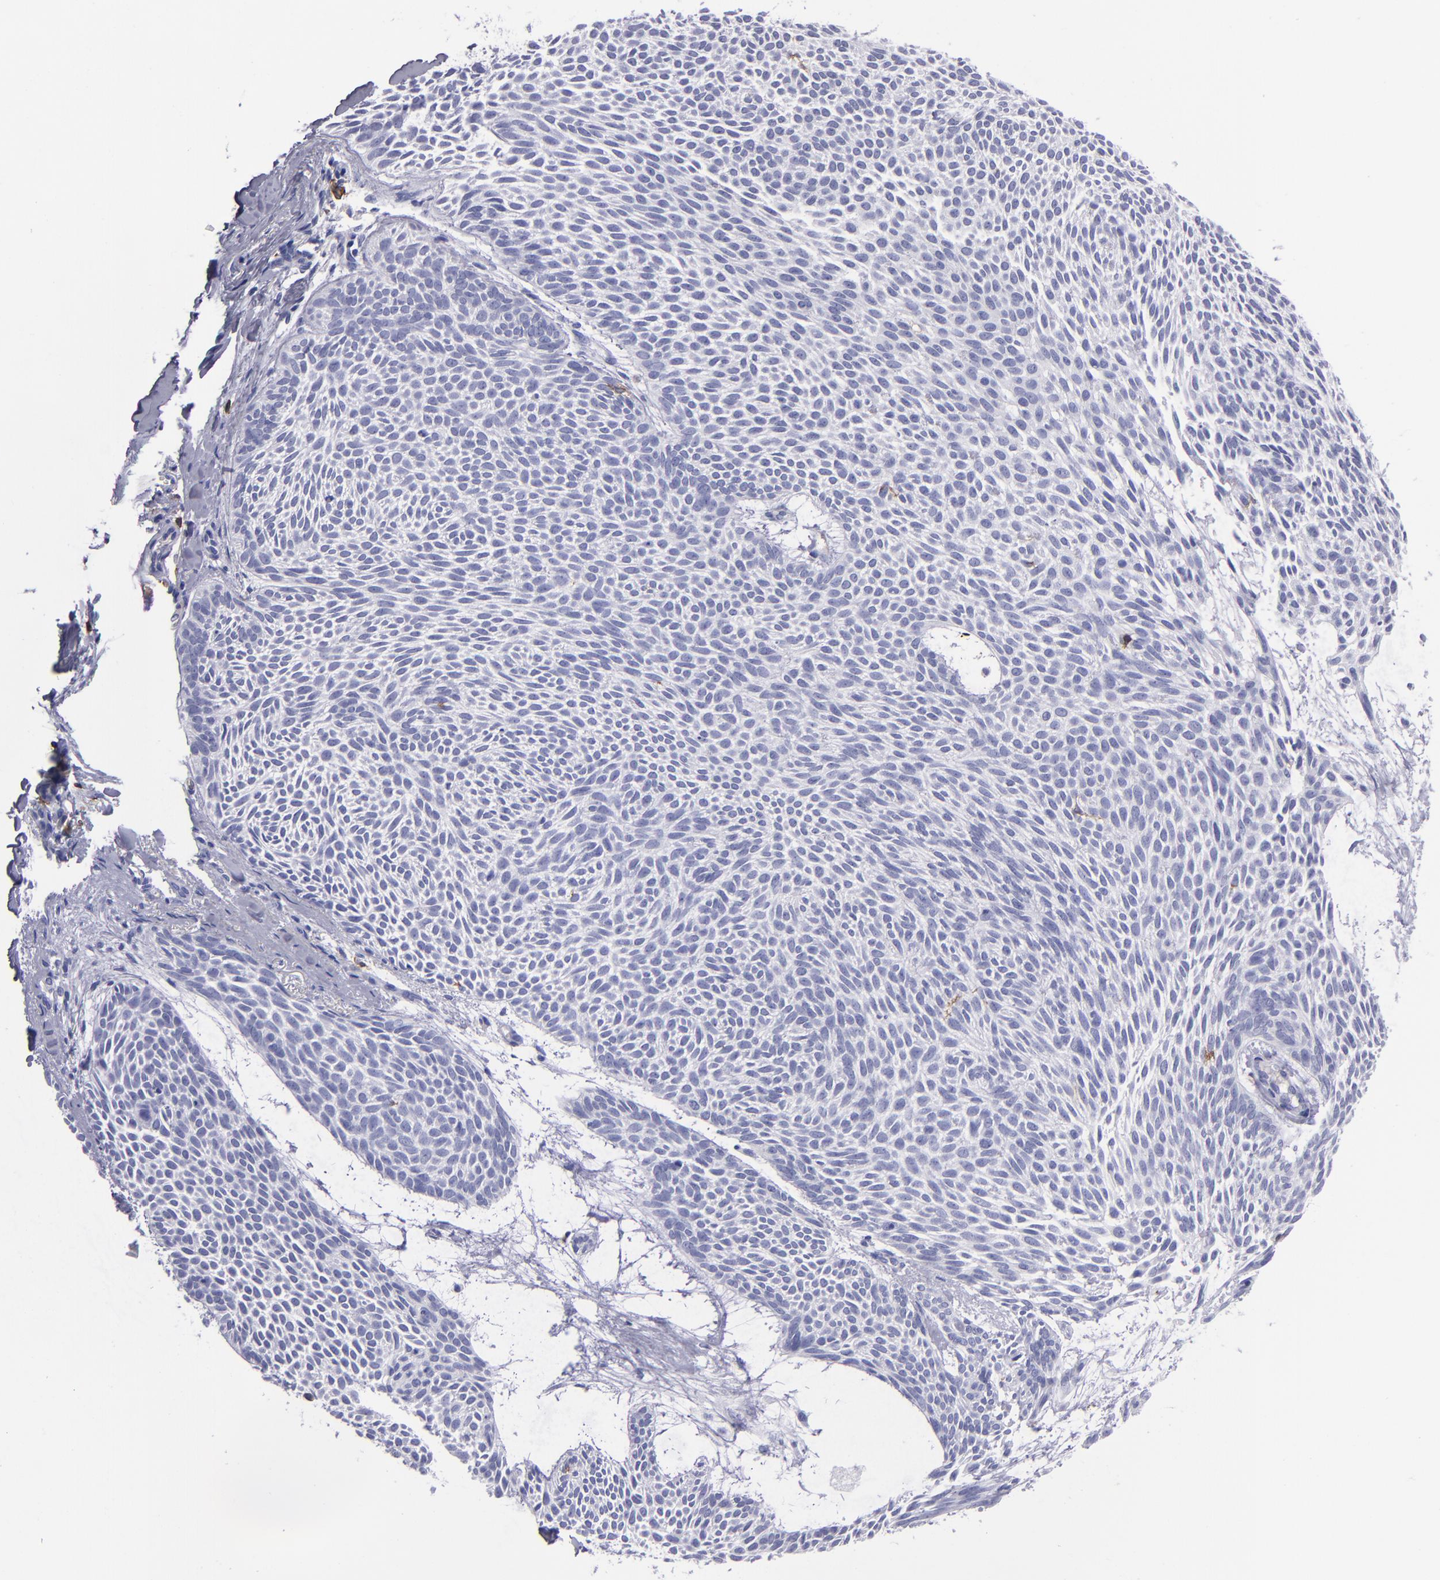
{"staining": {"intensity": "negative", "quantity": "none", "location": "none"}, "tissue": "skin cancer", "cell_type": "Tumor cells", "image_type": "cancer", "snomed": [{"axis": "morphology", "description": "Basal cell carcinoma"}, {"axis": "topography", "description": "Skin"}], "caption": "Tumor cells are negative for protein expression in human skin cancer.", "gene": "ICAM3", "patient": {"sex": "male", "age": 84}}